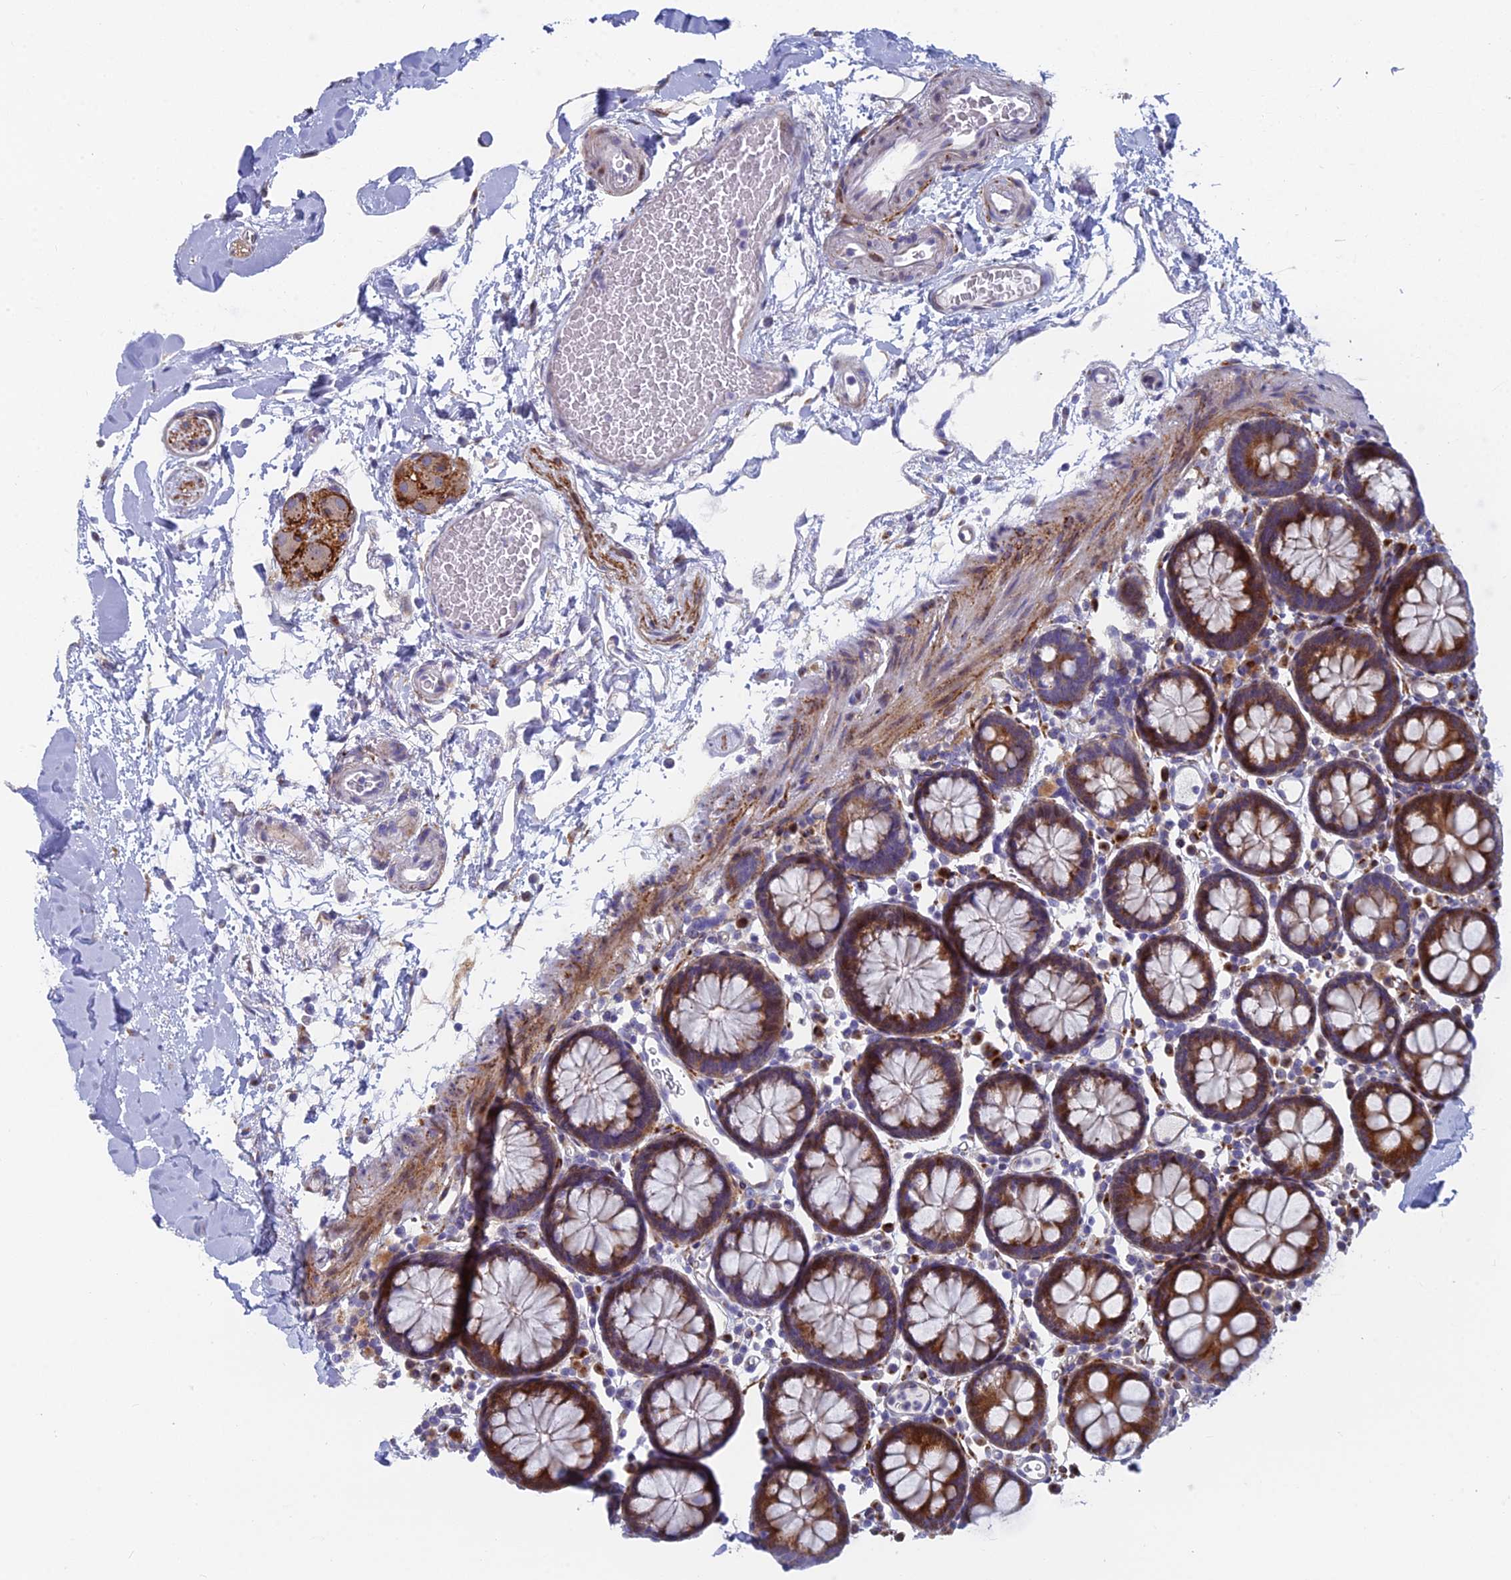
{"staining": {"intensity": "negative", "quantity": "none", "location": "none"}, "tissue": "colon", "cell_type": "Endothelial cells", "image_type": "normal", "snomed": [{"axis": "morphology", "description": "Normal tissue, NOS"}, {"axis": "topography", "description": "Colon"}], "caption": "There is no significant expression in endothelial cells of colon. (Stains: DAB (3,3'-diaminobenzidine) immunohistochemistry (IHC) with hematoxylin counter stain, Microscopy: brightfield microscopy at high magnification).", "gene": "B9D2", "patient": {"sex": "male", "age": 75}}